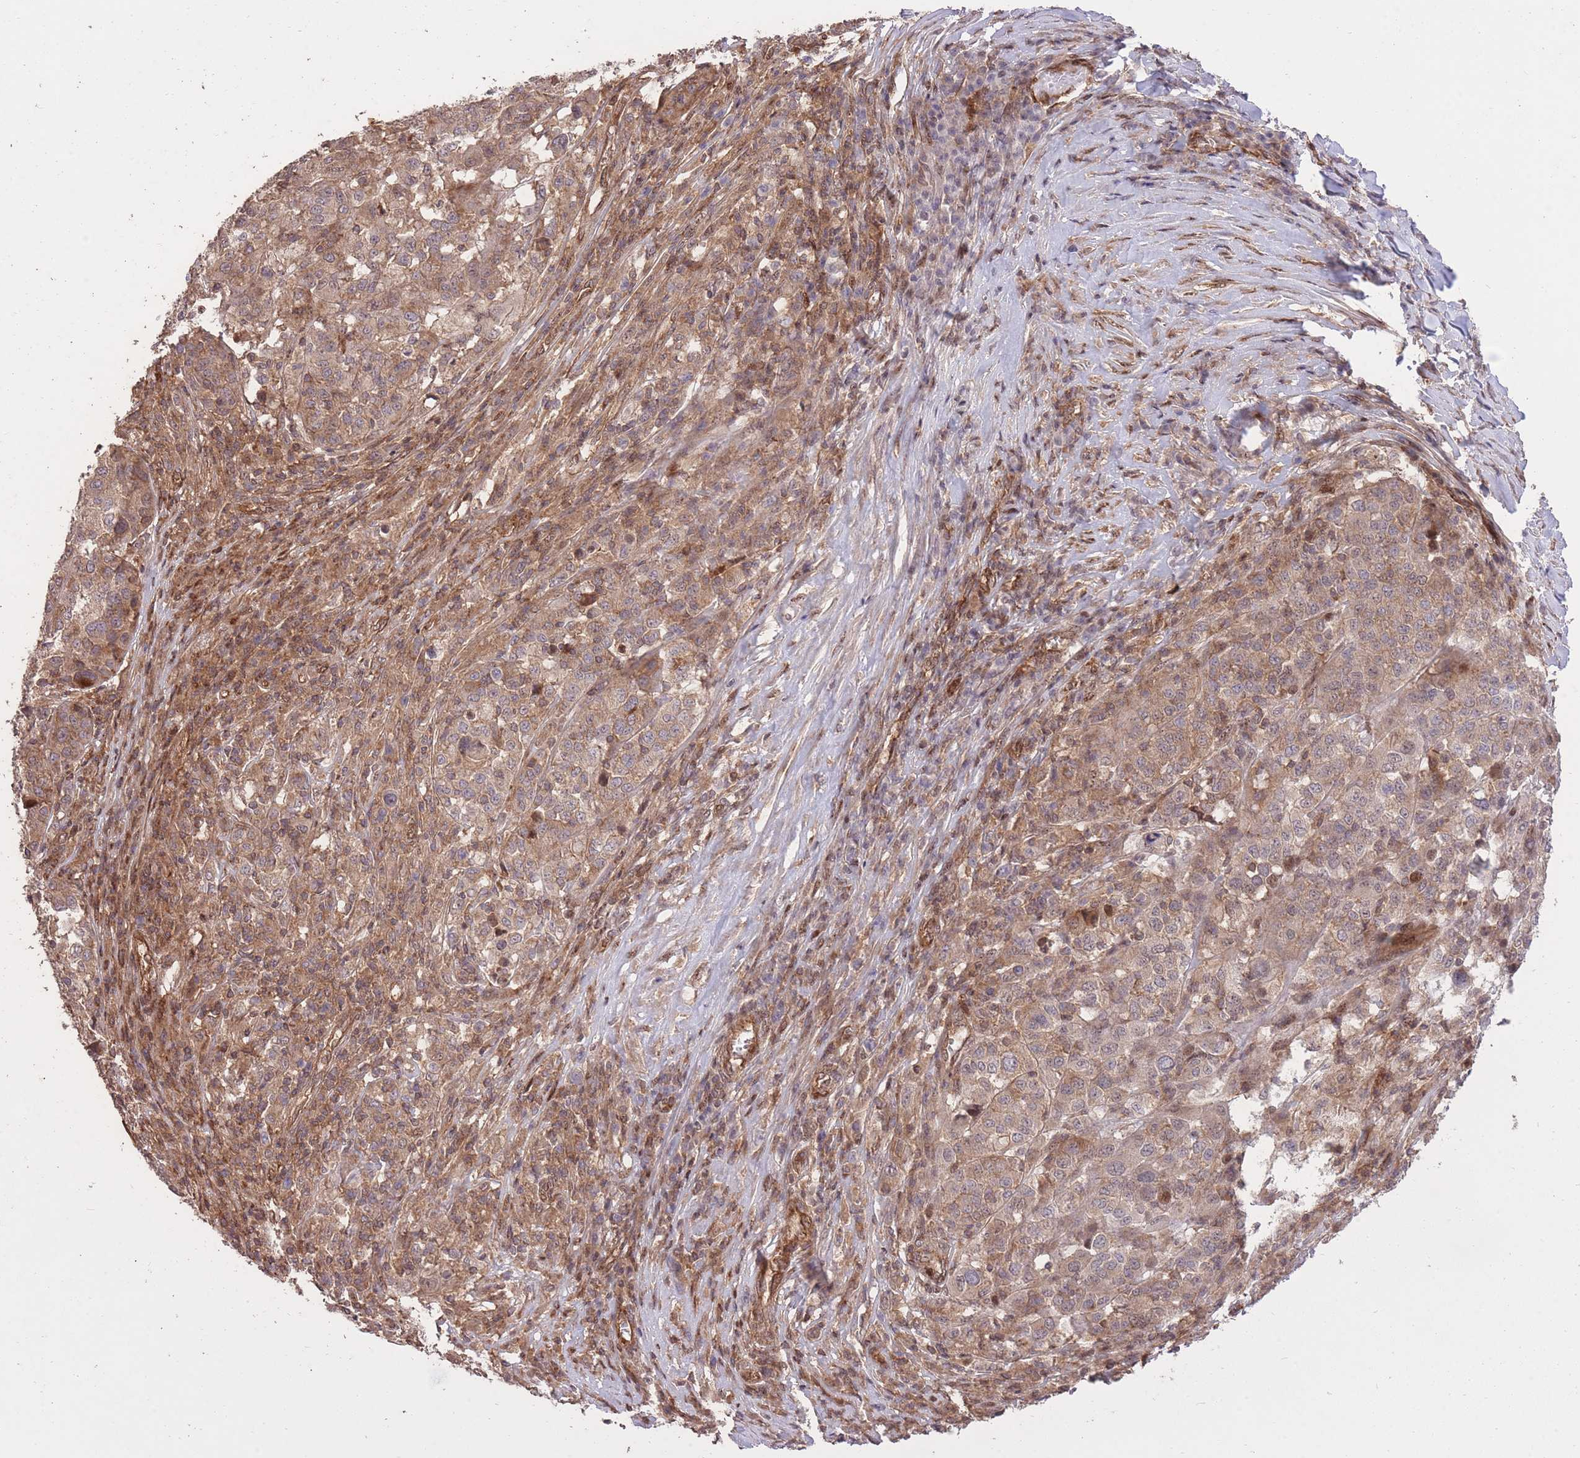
{"staining": {"intensity": "weak", "quantity": "25%-75%", "location": "cytoplasmic/membranous"}, "tissue": "melanoma", "cell_type": "Tumor cells", "image_type": "cancer", "snomed": [{"axis": "morphology", "description": "Malignant melanoma, Metastatic site"}, {"axis": "topography", "description": "Lymph node"}], "caption": "Human melanoma stained with a brown dye demonstrates weak cytoplasmic/membranous positive positivity in approximately 25%-75% of tumor cells.", "gene": "PLD1", "patient": {"sex": "male", "age": 44}}